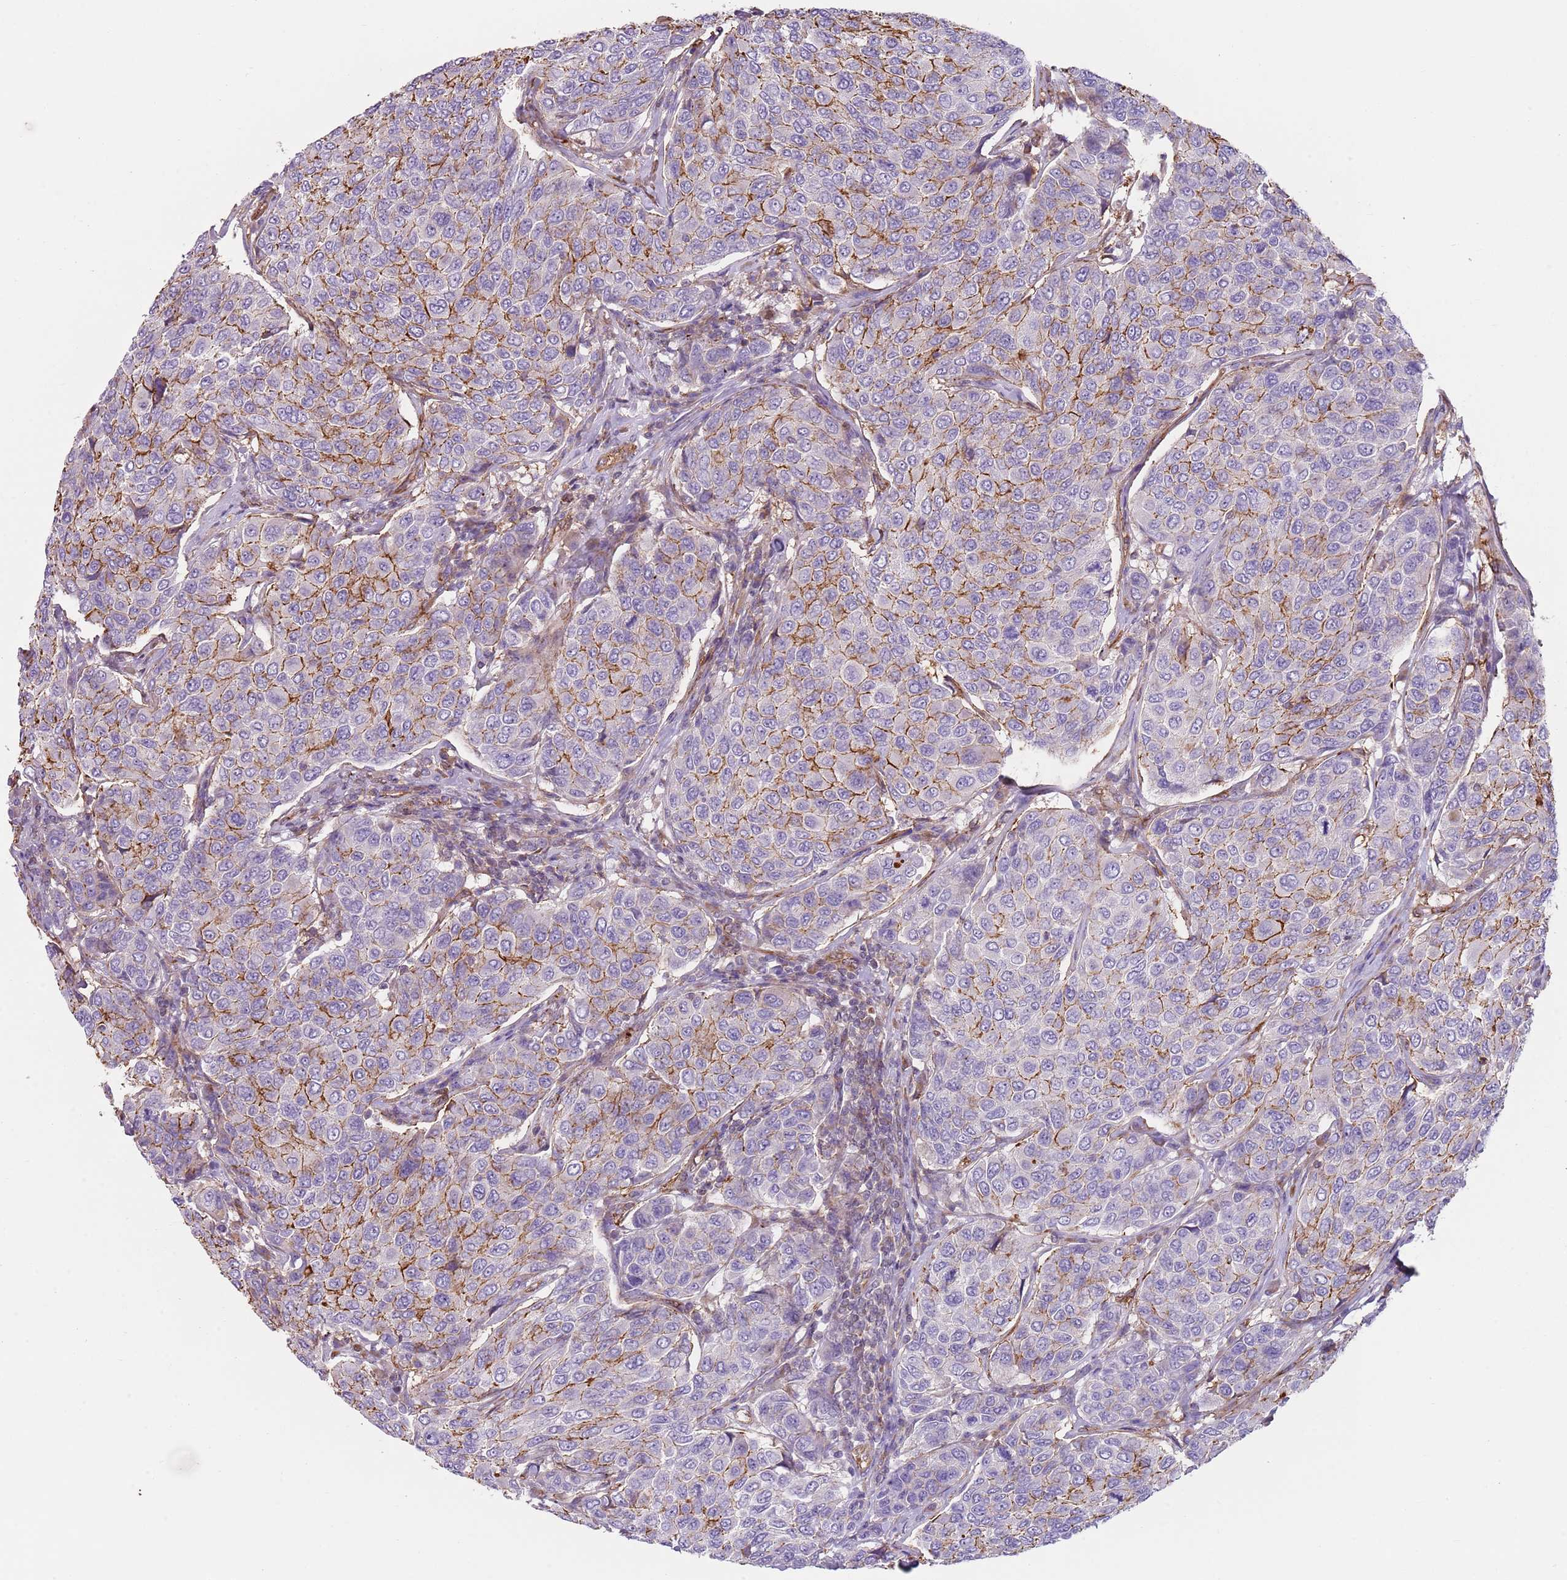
{"staining": {"intensity": "moderate", "quantity": "25%-75%", "location": "cytoplasmic/membranous"}, "tissue": "breast cancer", "cell_type": "Tumor cells", "image_type": "cancer", "snomed": [{"axis": "morphology", "description": "Duct carcinoma"}, {"axis": "topography", "description": "Breast"}], "caption": "Protein staining of infiltrating ductal carcinoma (breast) tissue shows moderate cytoplasmic/membranous expression in approximately 25%-75% of tumor cells.", "gene": "GNAI3", "patient": {"sex": "female", "age": 55}}